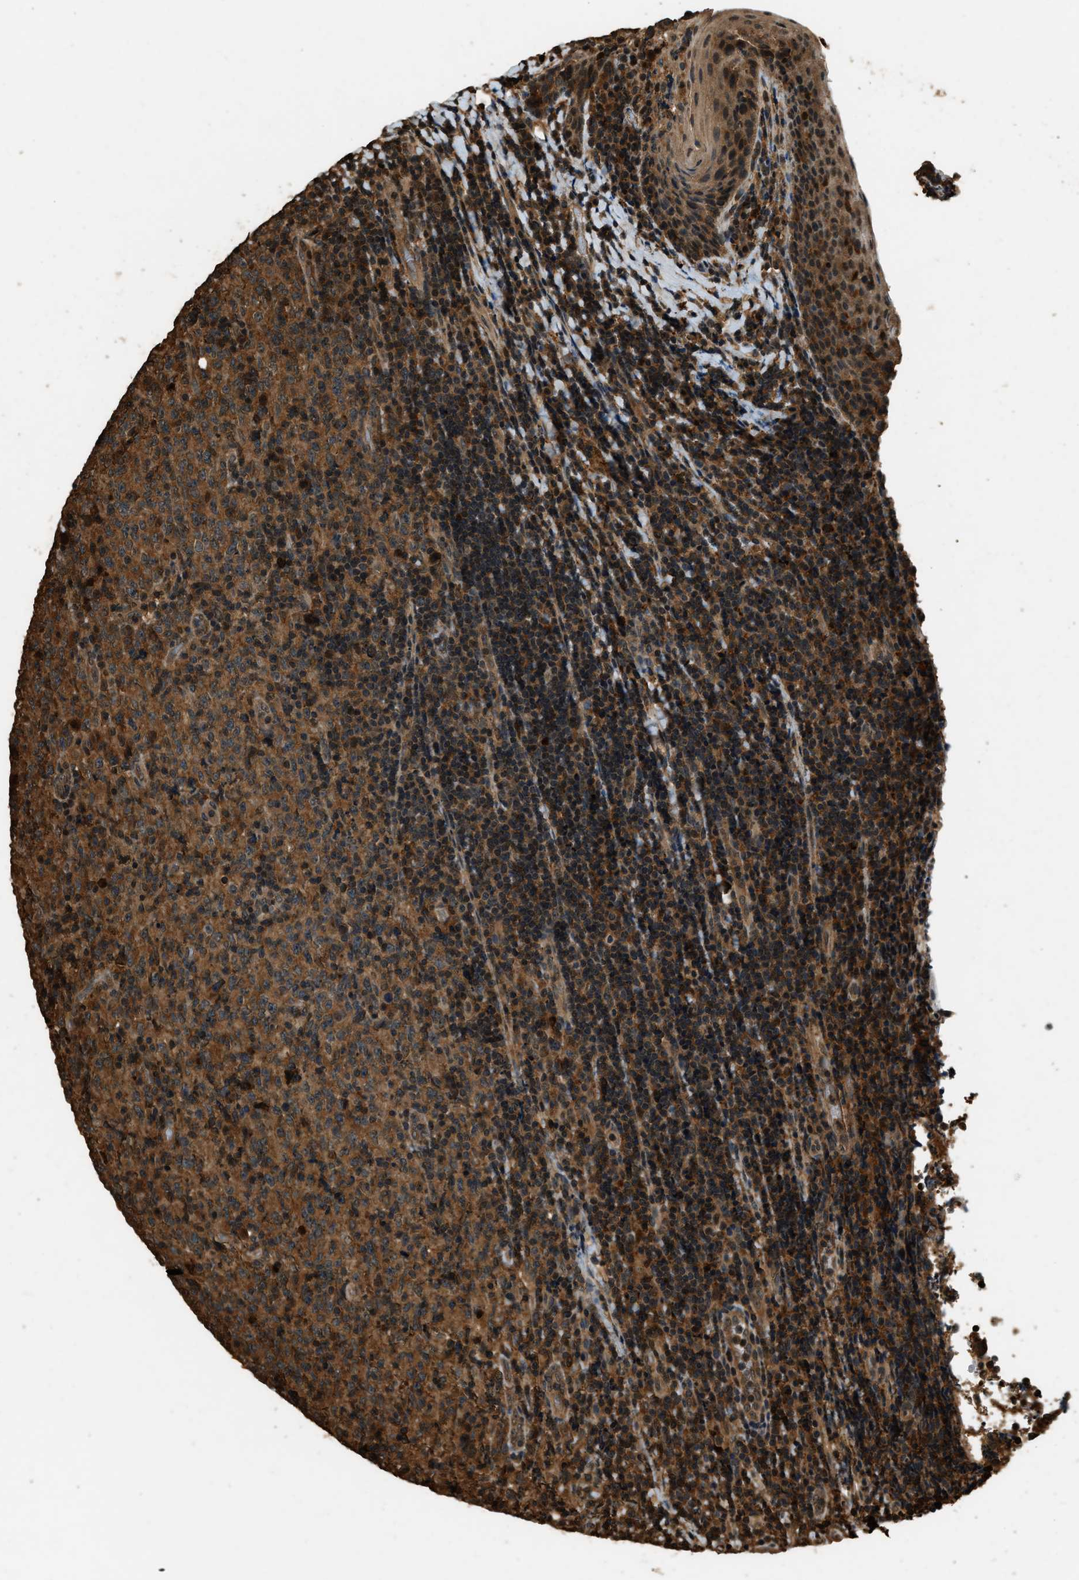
{"staining": {"intensity": "strong", "quantity": ">75%", "location": "cytoplasmic/membranous"}, "tissue": "lymphoma", "cell_type": "Tumor cells", "image_type": "cancer", "snomed": [{"axis": "morphology", "description": "Malignant lymphoma, non-Hodgkin's type, High grade"}, {"axis": "topography", "description": "Tonsil"}], "caption": "Tumor cells demonstrate high levels of strong cytoplasmic/membranous staining in approximately >75% of cells in lymphoma. (DAB IHC with brightfield microscopy, high magnification).", "gene": "RAP2A", "patient": {"sex": "female", "age": 36}}